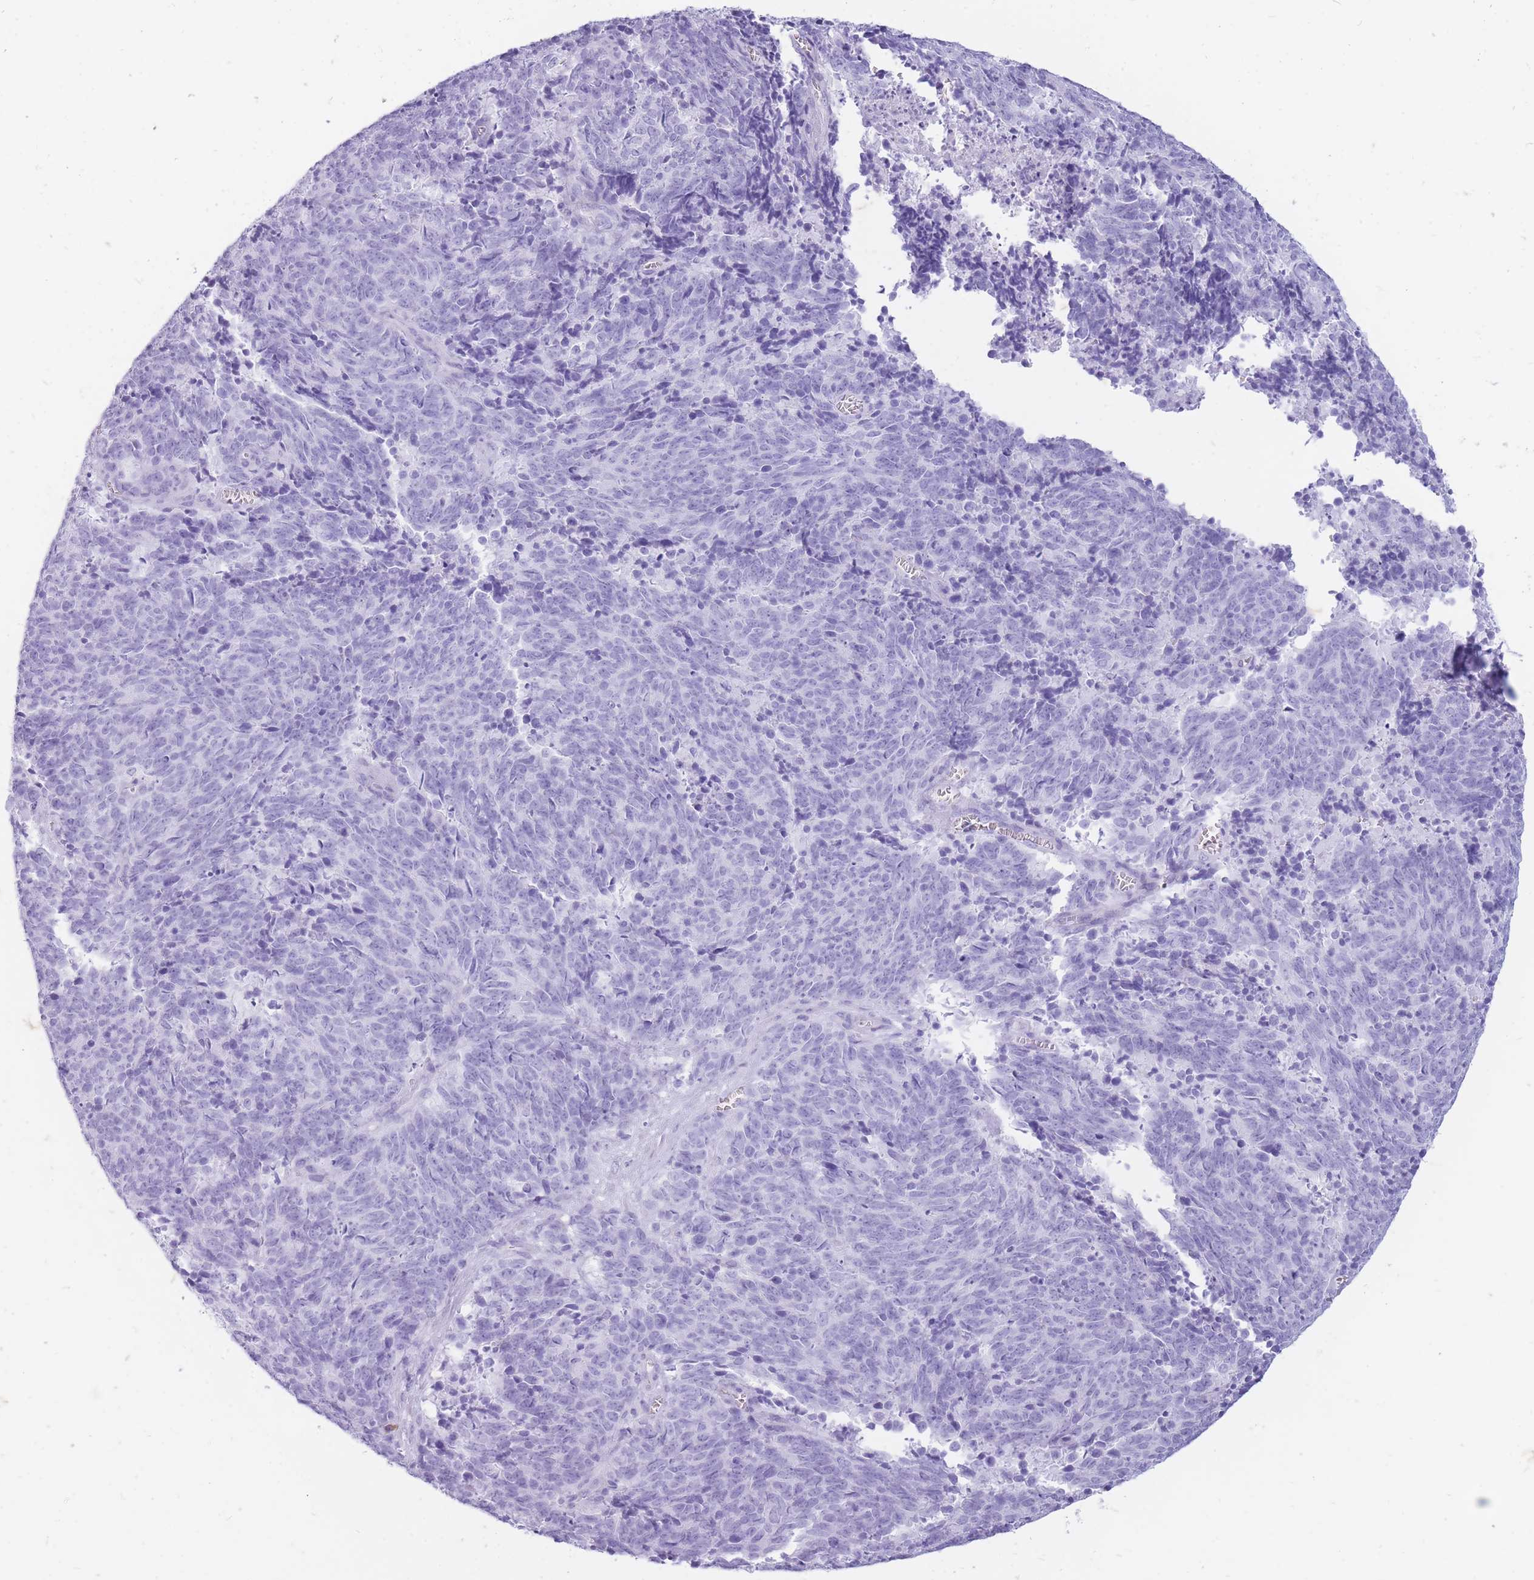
{"staining": {"intensity": "negative", "quantity": "none", "location": "none"}, "tissue": "cervical cancer", "cell_type": "Tumor cells", "image_type": "cancer", "snomed": [{"axis": "morphology", "description": "Squamous cell carcinoma, NOS"}, {"axis": "topography", "description": "Cervix"}], "caption": "There is no significant positivity in tumor cells of cervical cancer.", "gene": "ZFP37", "patient": {"sex": "female", "age": 29}}